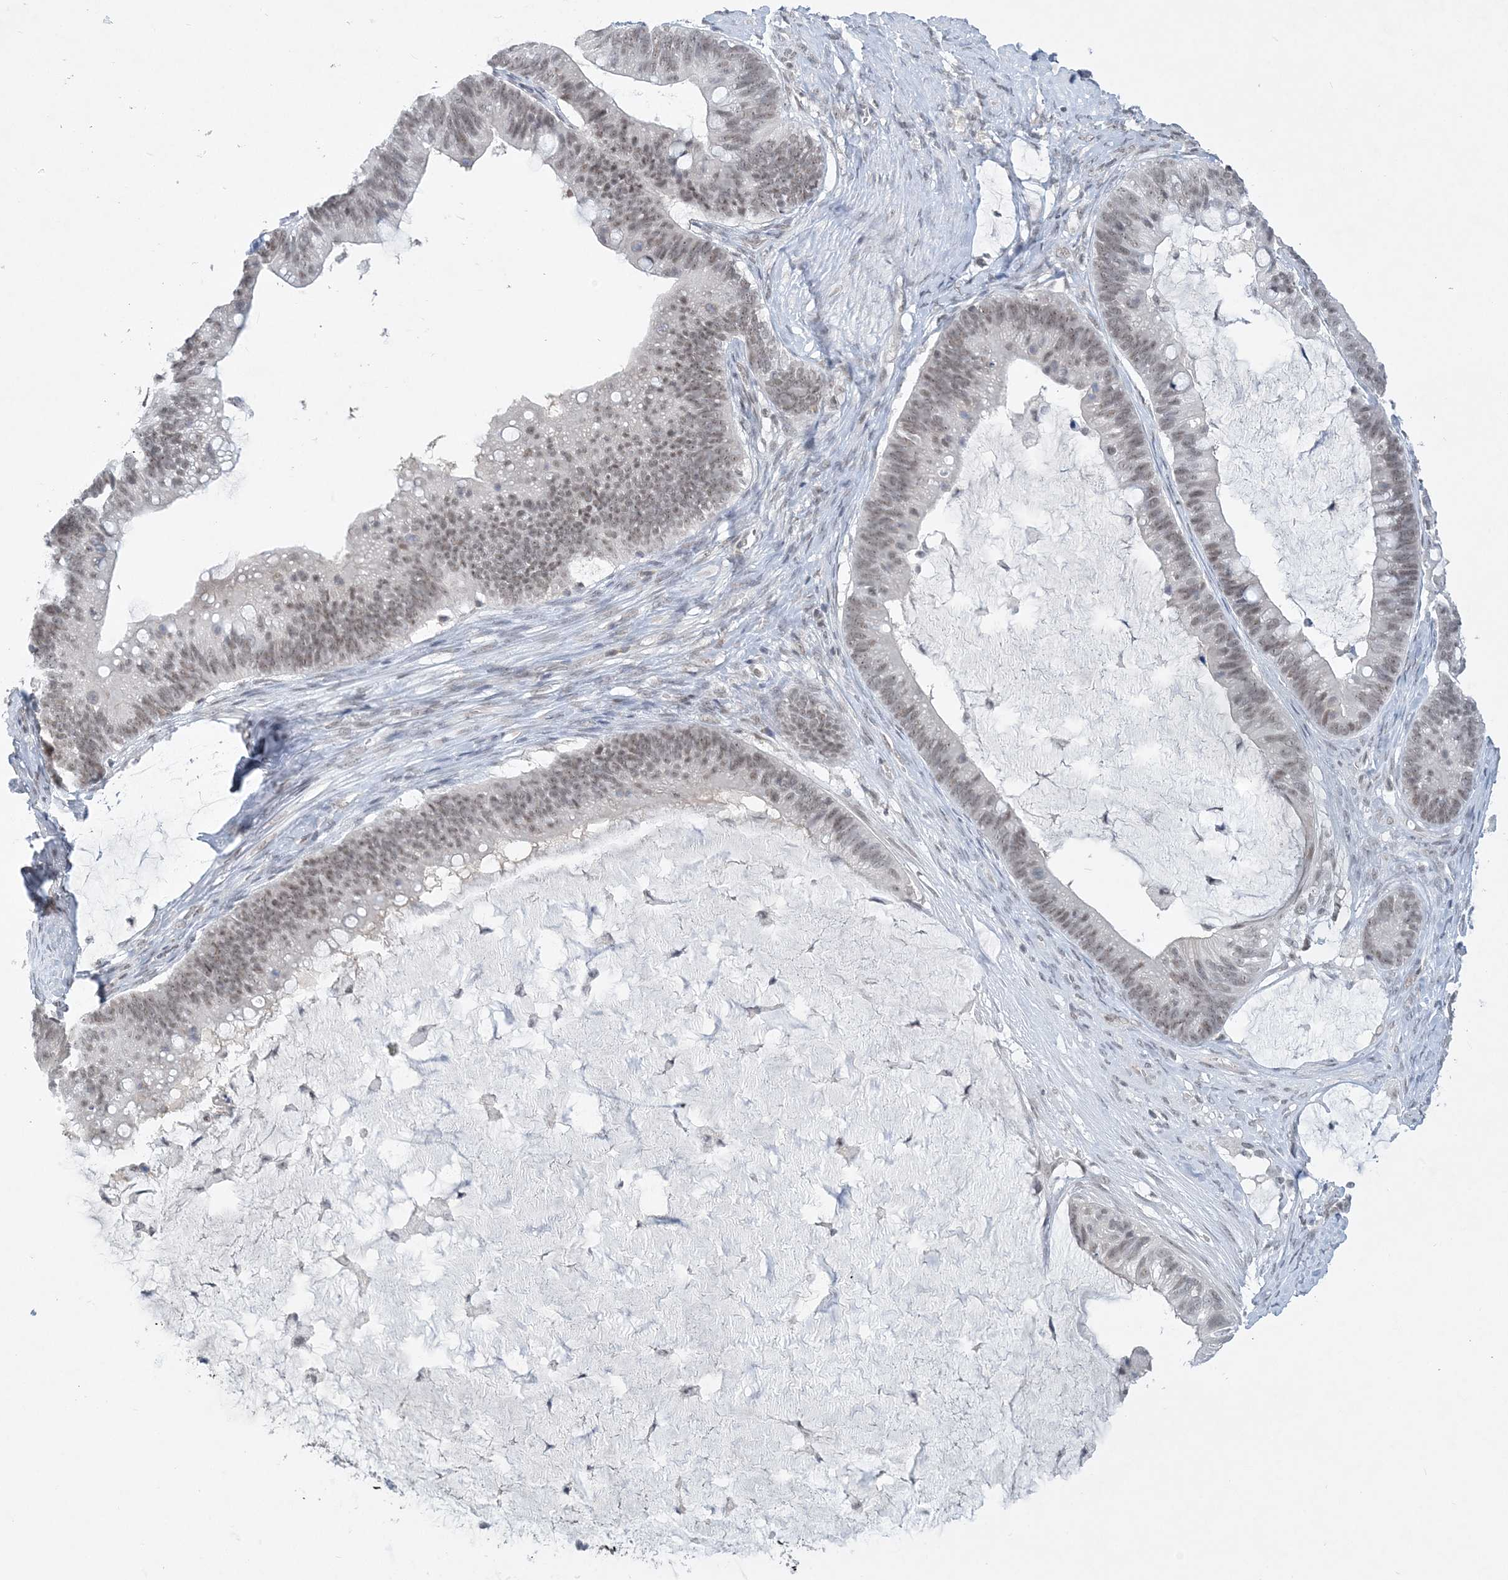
{"staining": {"intensity": "weak", "quantity": "25%-75%", "location": "nuclear"}, "tissue": "ovarian cancer", "cell_type": "Tumor cells", "image_type": "cancer", "snomed": [{"axis": "morphology", "description": "Cystadenocarcinoma, mucinous, NOS"}, {"axis": "topography", "description": "Ovary"}], "caption": "Immunohistochemistry staining of mucinous cystadenocarcinoma (ovarian), which reveals low levels of weak nuclear expression in about 25%-75% of tumor cells indicating weak nuclear protein expression. The staining was performed using DAB (3,3'-diaminobenzidine) (brown) for protein detection and nuclei were counterstained in hematoxylin (blue).", "gene": "KMT2D", "patient": {"sex": "female", "age": 61}}